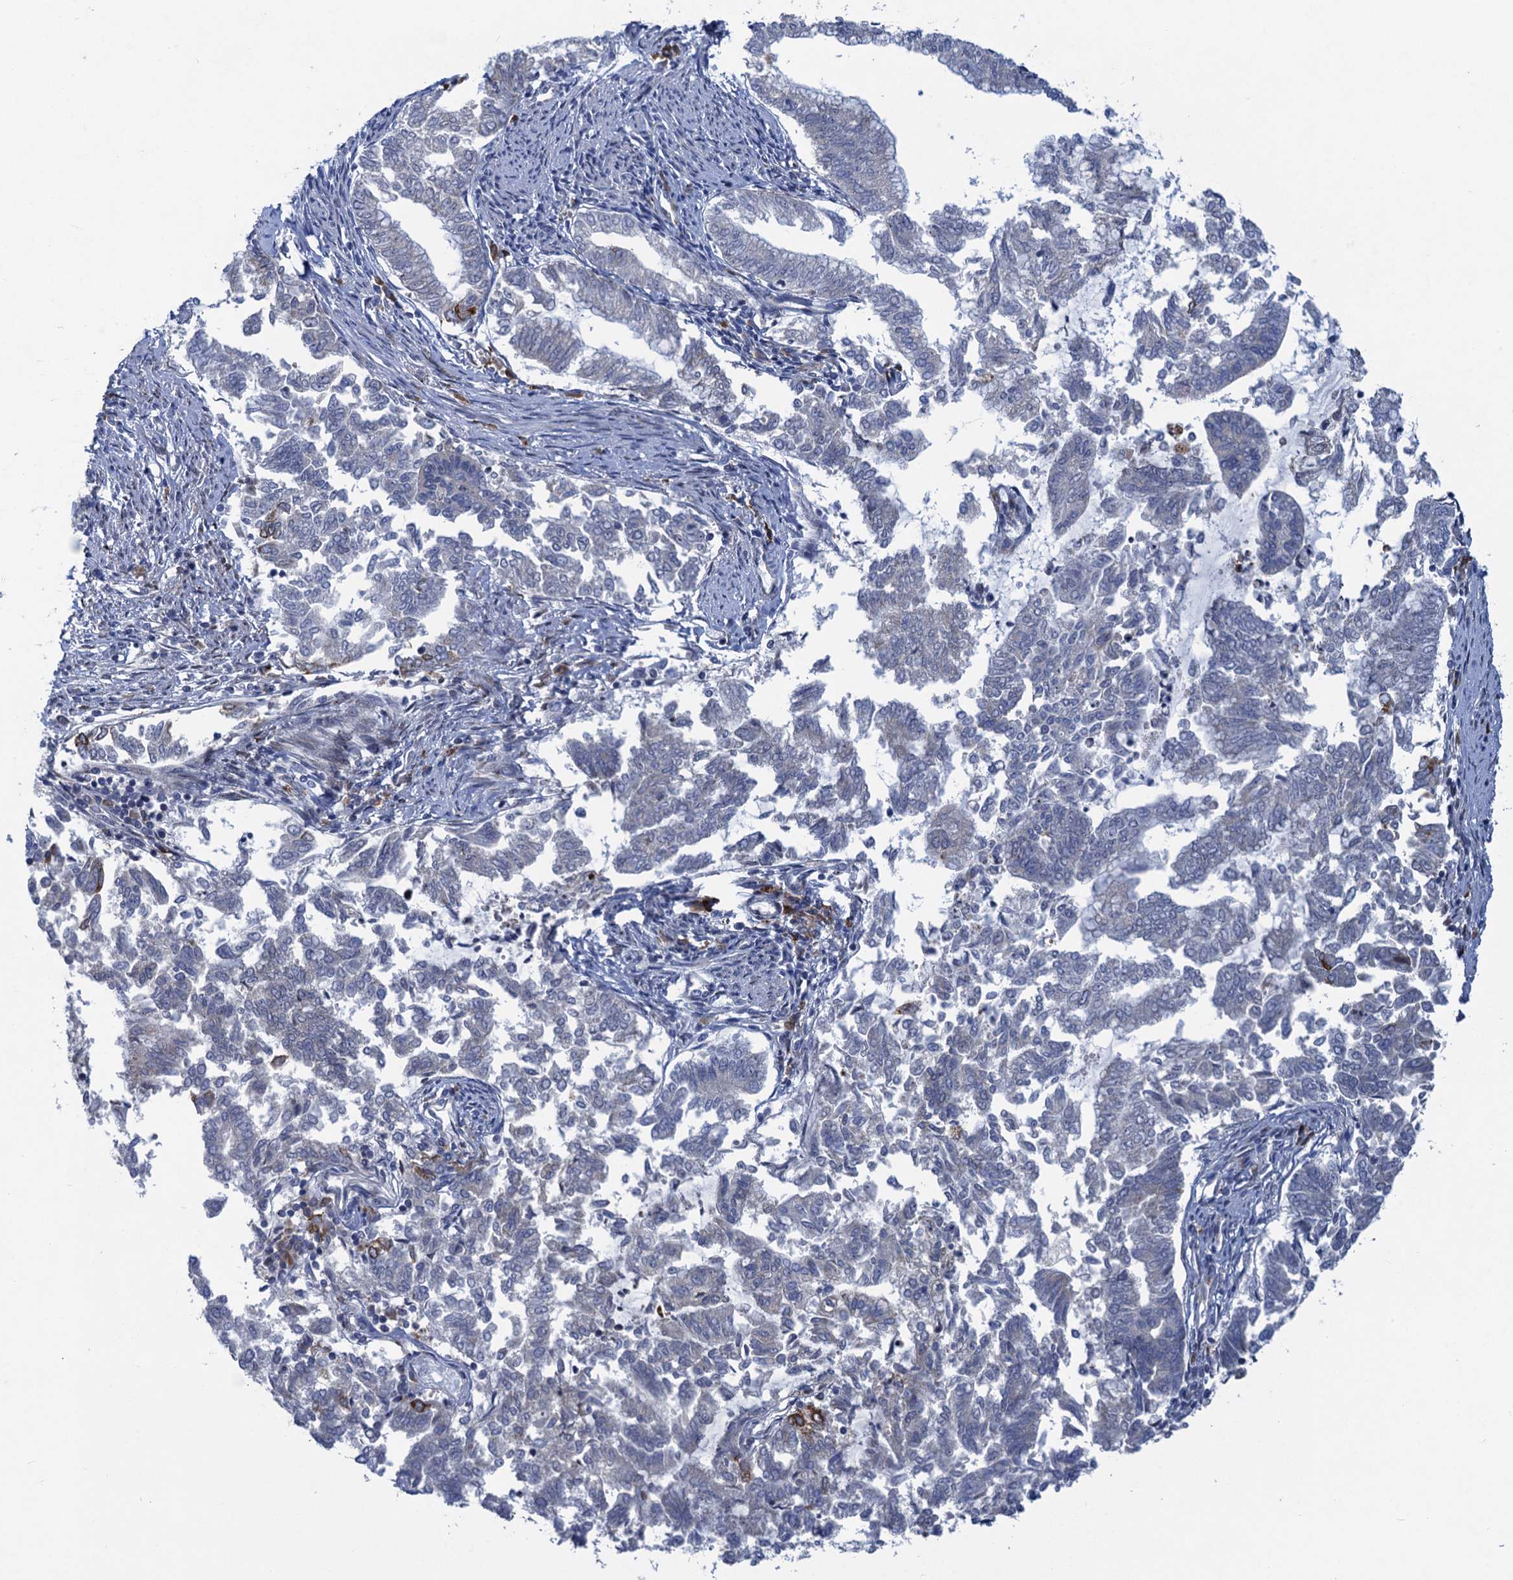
{"staining": {"intensity": "negative", "quantity": "none", "location": "none"}, "tissue": "endometrial cancer", "cell_type": "Tumor cells", "image_type": "cancer", "snomed": [{"axis": "morphology", "description": "Adenocarcinoma, NOS"}, {"axis": "topography", "description": "Endometrium"}], "caption": "Human endometrial cancer (adenocarcinoma) stained for a protein using IHC displays no positivity in tumor cells.", "gene": "QPCTL", "patient": {"sex": "female", "age": 79}}